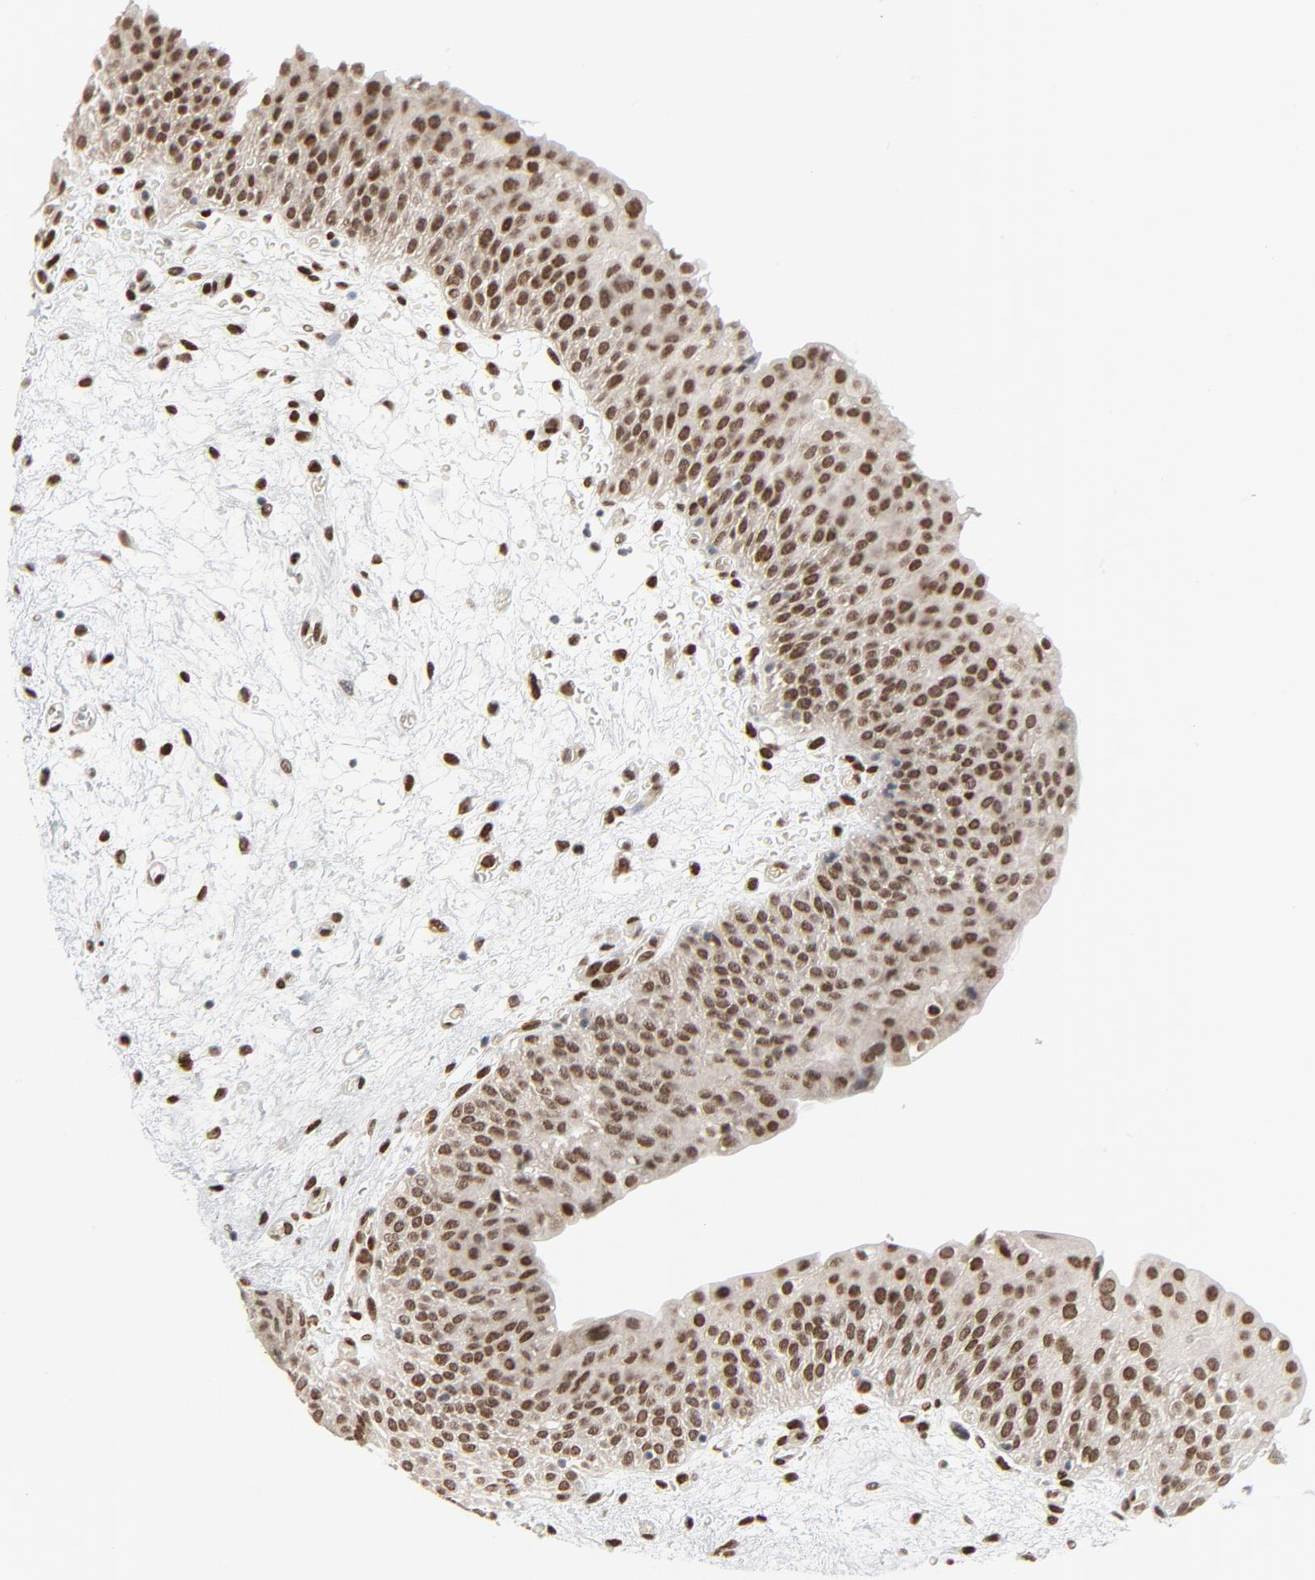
{"staining": {"intensity": "strong", "quantity": ">75%", "location": "nuclear"}, "tissue": "urinary bladder", "cell_type": "Urothelial cells", "image_type": "normal", "snomed": [{"axis": "morphology", "description": "Normal tissue, NOS"}, {"axis": "morphology", "description": "Dysplasia, NOS"}, {"axis": "topography", "description": "Urinary bladder"}], "caption": "Urothelial cells show strong nuclear positivity in approximately >75% of cells in benign urinary bladder. The staining was performed using DAB (3,3'-diaminobenzidine), with brown indicating positive protein expression. Nuclei are stained blue with hematoxylin.", "gene": "CUX1", "patient": {"sex": "male", "age": 35}}